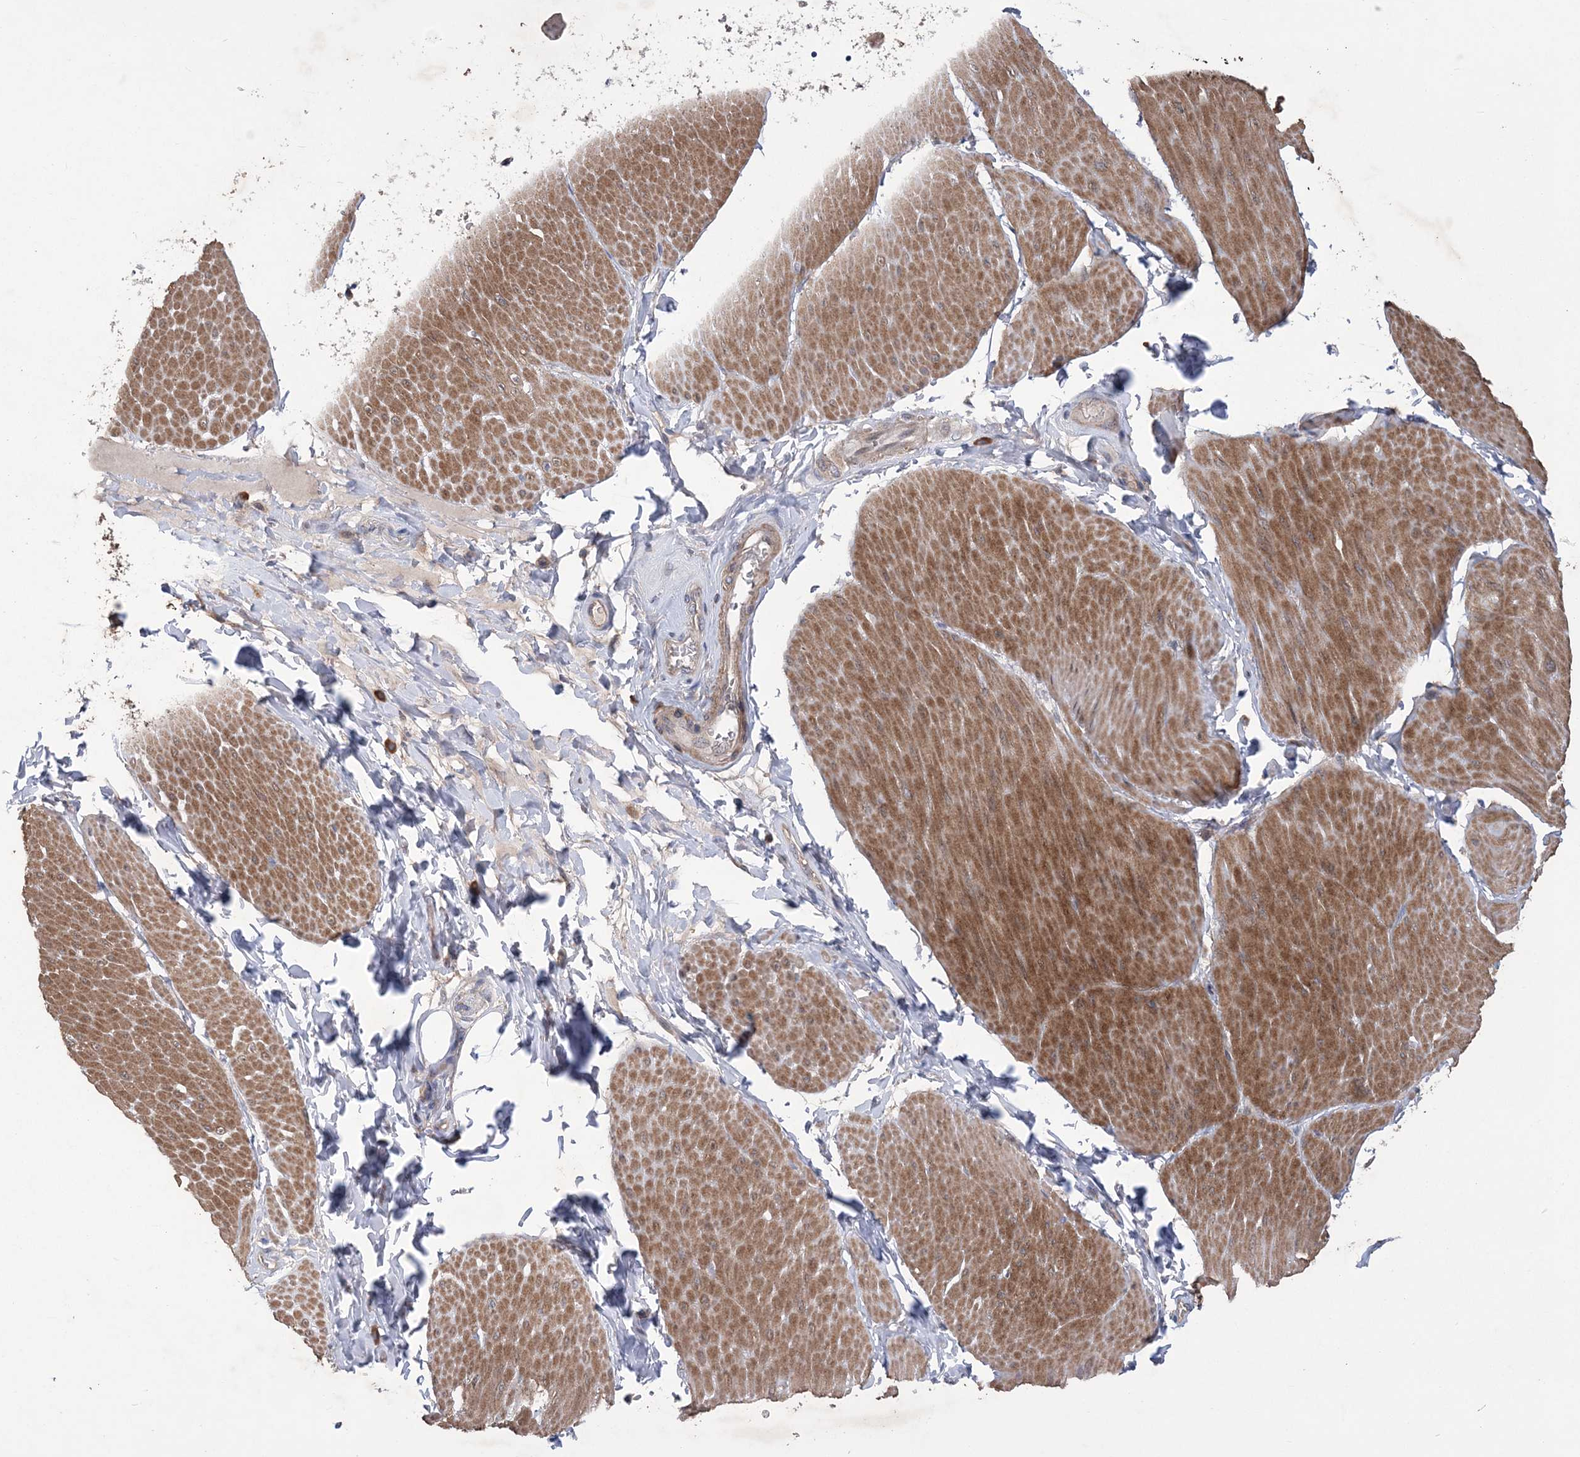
{"staining": {"intensity": "moderate", "quantity": ">75%", "location": "cytoplasmic/membranous"}, "tissue": "smooth muscle", "cell_type": "Smooth muscle cells", "image_type": "normal", "snomed": [{"axis": "morphology", "description": "Urothelial carcinoma, High grade"}, {"axis": "topography", "description": "Urinary bladder"}], "caption": "Human smooth muscle stained with a brown dye exhibits moderate cytoplasmic/membranous positive expression in approximately >75% of smooth muscle cells.", "gene": "MTRF1L", "patient": {"sex": "male", "age": 46}}